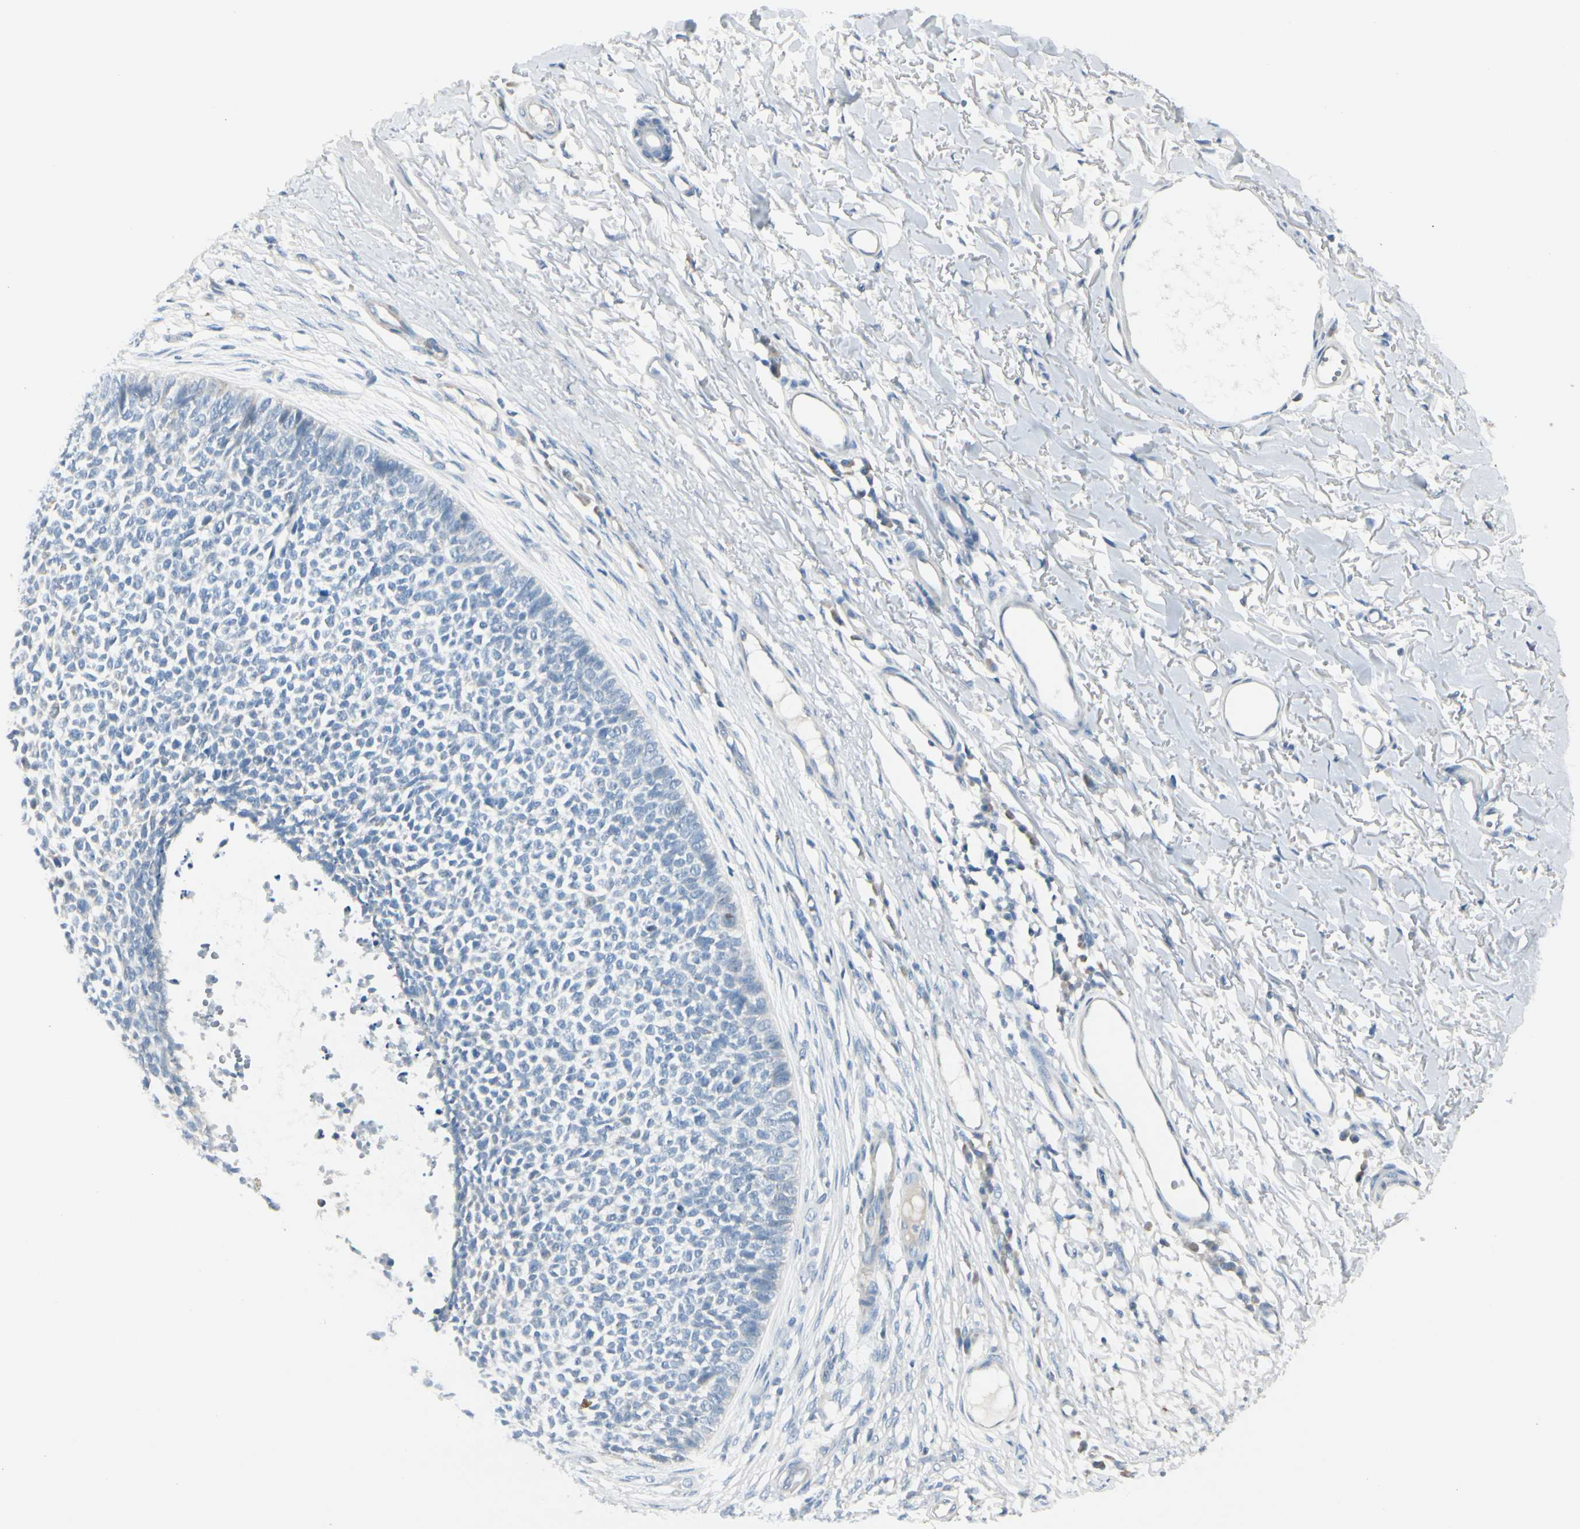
{"staining": {"intensity": "negative", "quantity": "none", "location": "none"}, "tissue": "skin cancer", "cell_type": "Tumor cells", "image_type": "cancer", "snomed": [{"axis": "morphology", "description": "Basal cell carcinoma"}, {"axis": "topography", "description": "Skin"}], "caption": "DAB (3,3'-diaminobenzidine) immunohistochemical staining of skin cancer (basal cell carcinoma) displays no significant positivity in tumor cells.", "gene": "CDHR5", "patient": {"sex": "female", "age": 84}}